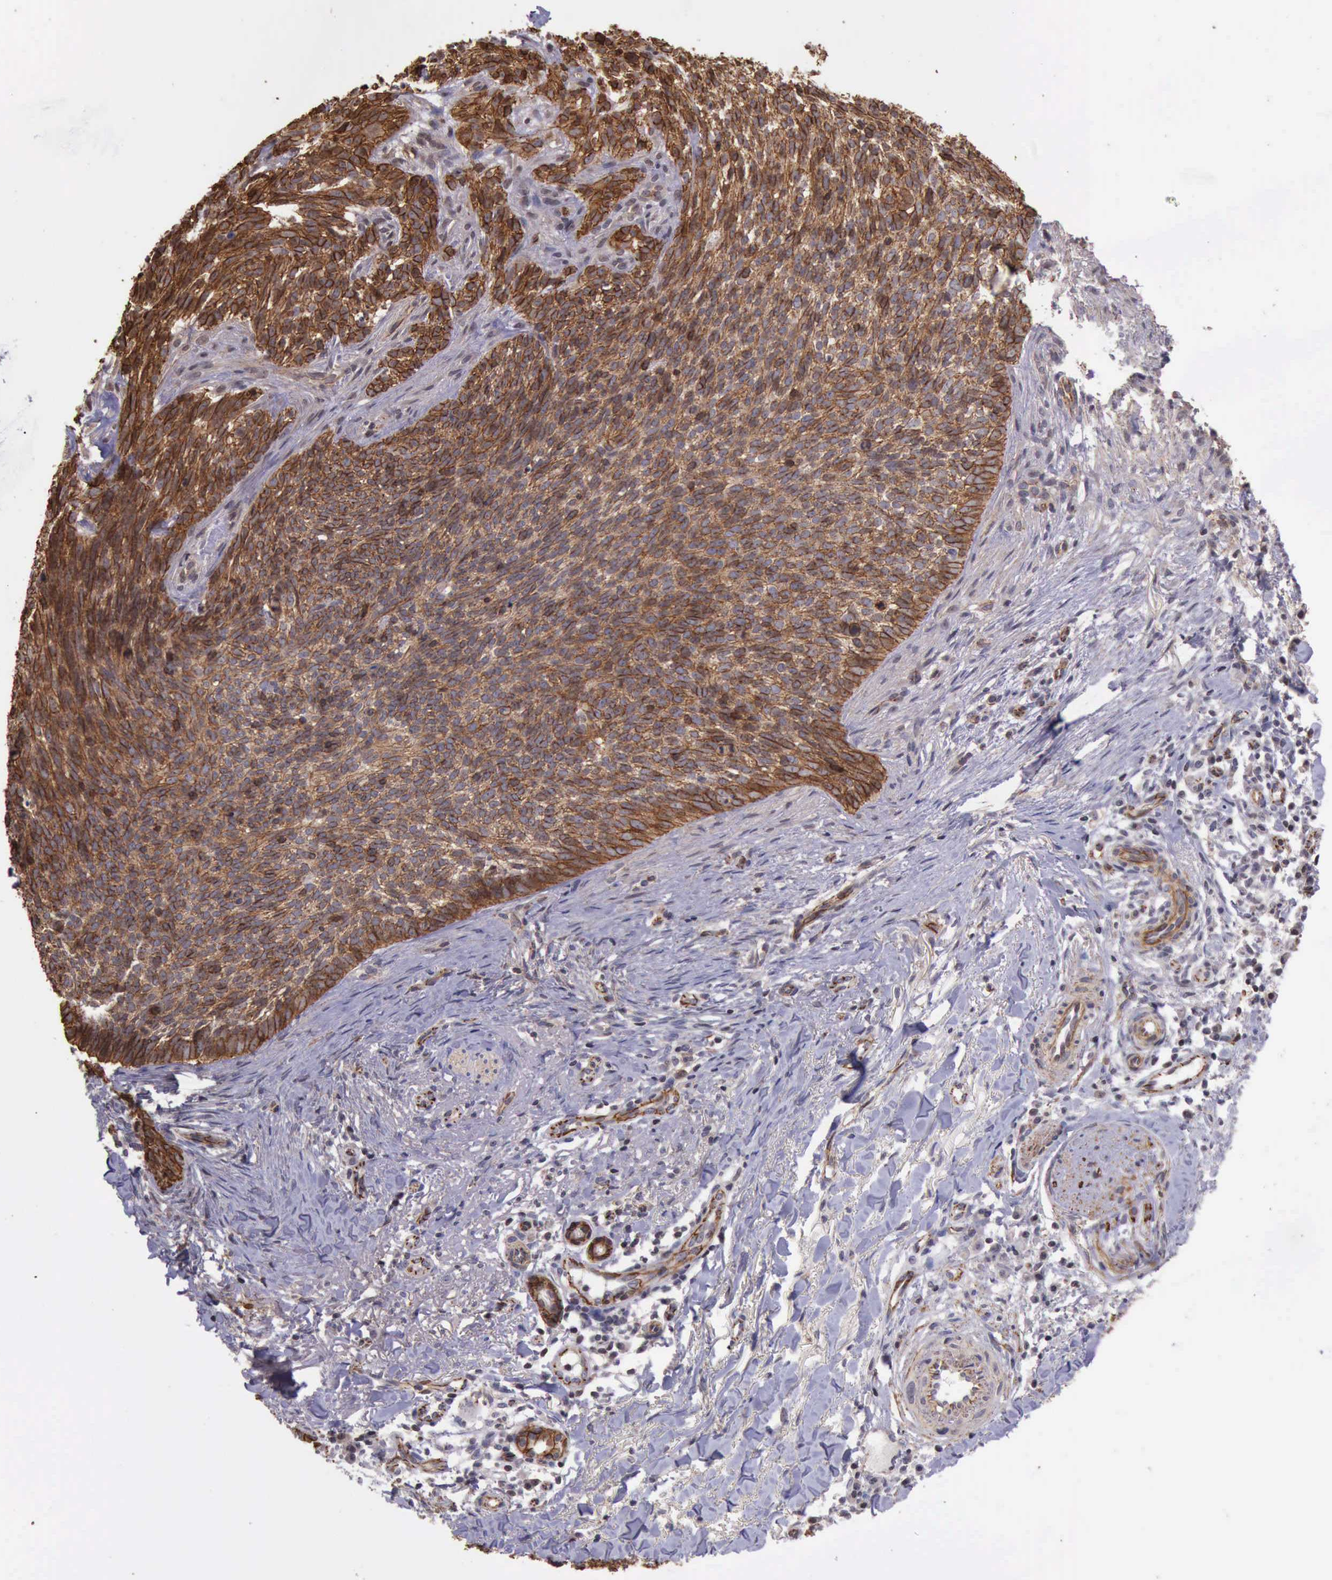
{"staining": {"intensity": "strong", "quantity": ">75%", "location": "cytoplasmic/membranous"}, "tissue": "skin cancer", "cell_type": "Tumor cells", "image_type": "cancer", "snomed": [{"axis": "morphology", "description": "Basal cell carcinoma"}, {"axis": "topography", "description": "Skin"}], "caption": "IHC (DAB (3,3'-diaminobenzidine)) staining of skin cancer (basal cell carcinoma) reveals strong cytoplasmic/membranous protein staining in approximately >75% of tumor cells. (DAB IHC, brown staining for protein, blue staining for nuclei).", "gene": "CTNNB1", "patient": {"sex": "female", "age": 81}}